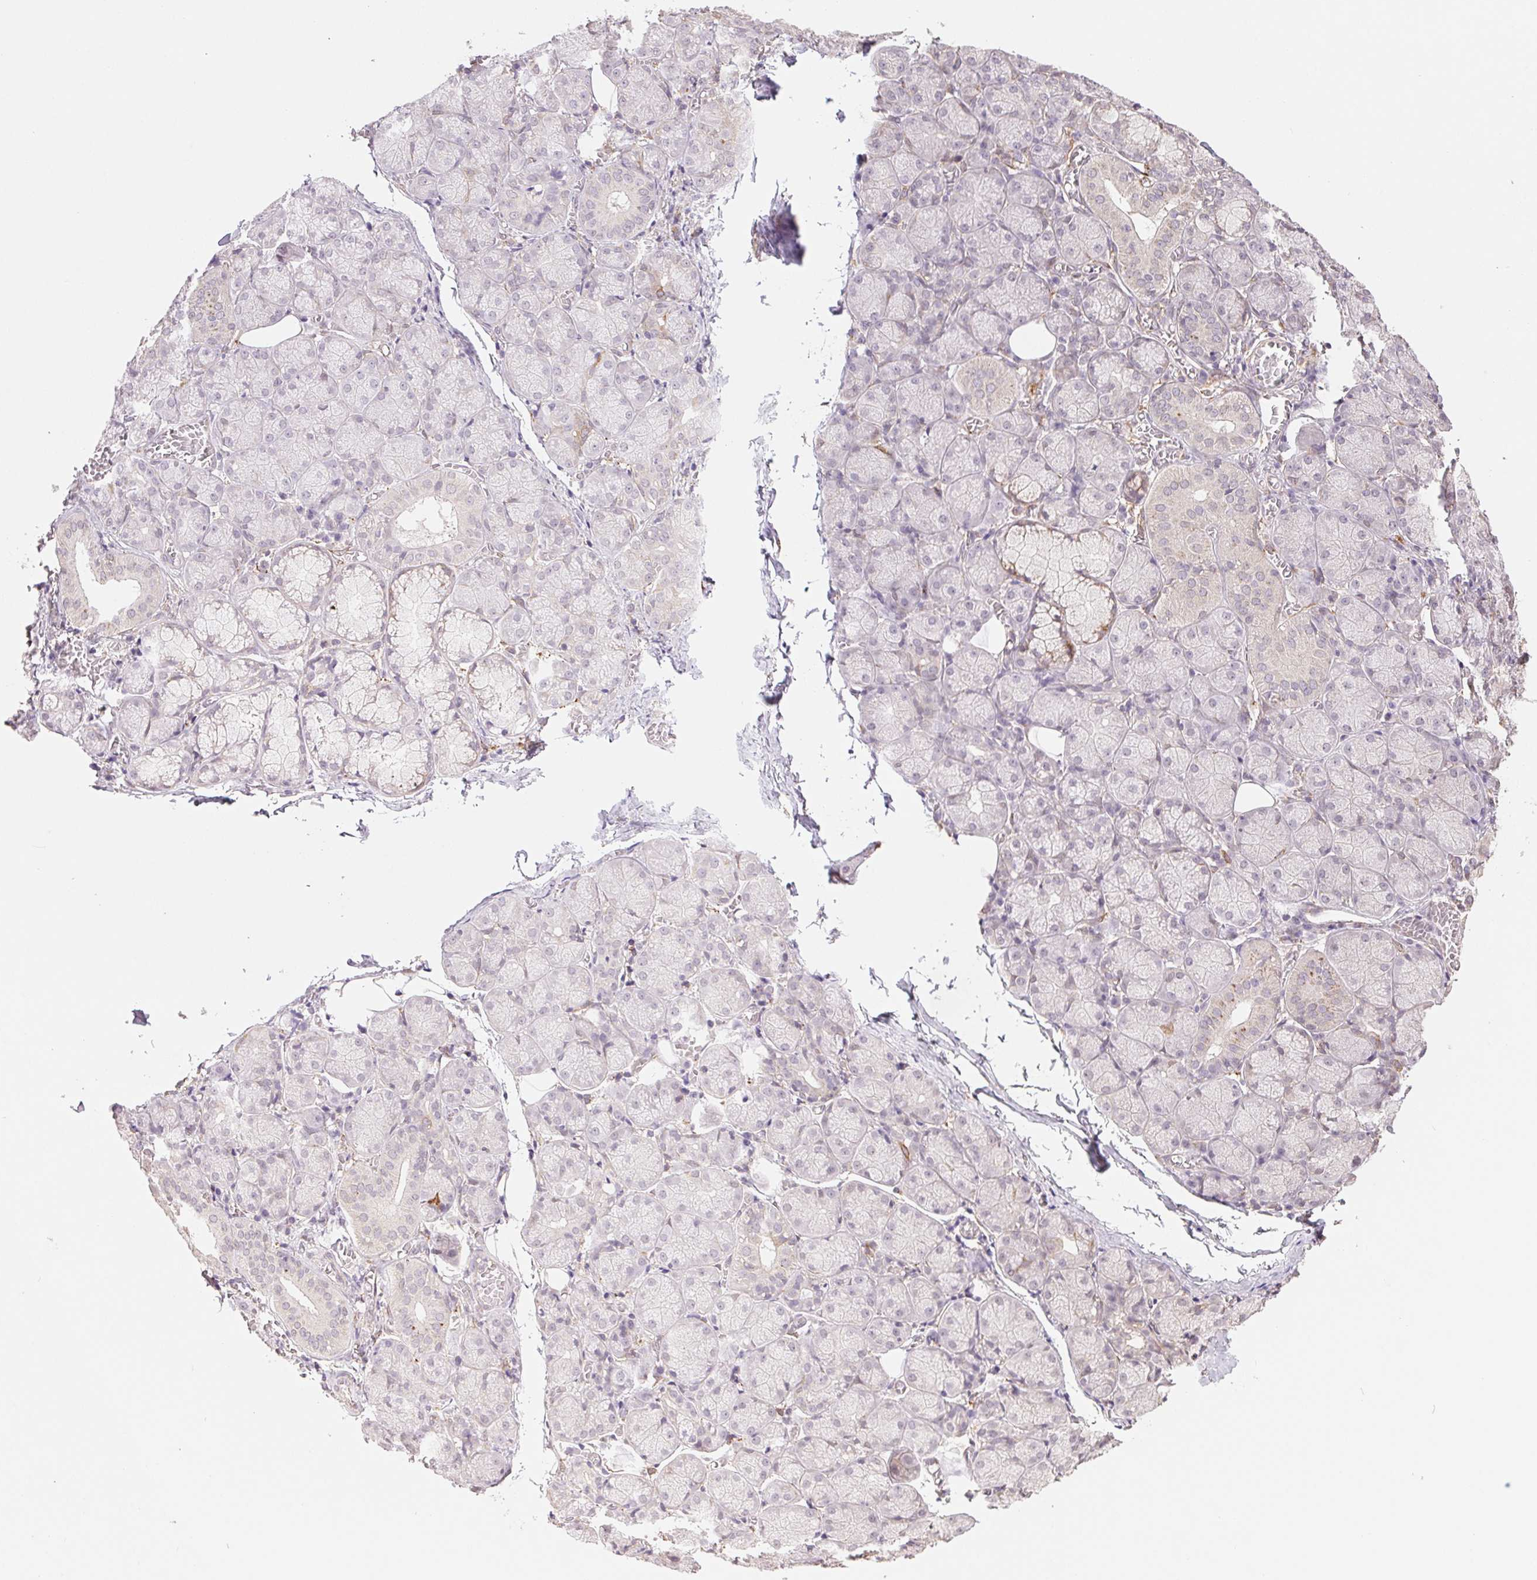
{"staining": {"intensity": "weak", "quantity": "<25%", "location": "cytoplasmic/membranous"}, "tissue": "salivary gland", "cell_type": "Glandular cells", "image_type": "normal", "snomed": [{"axis": "morphology", "description": "Normal tissue, NOS"}, {"axis": "topography", "description": "Salivary gland"}], "caption": "Immunohistochemistry (IHC) photomicrograph of unremarkable salivary gland: salivary gland stained with DAB exhibits no significant protein staining in glandular cells.", "gene": "FKBP10", "patient": {"sex": "female", "age": 24}}